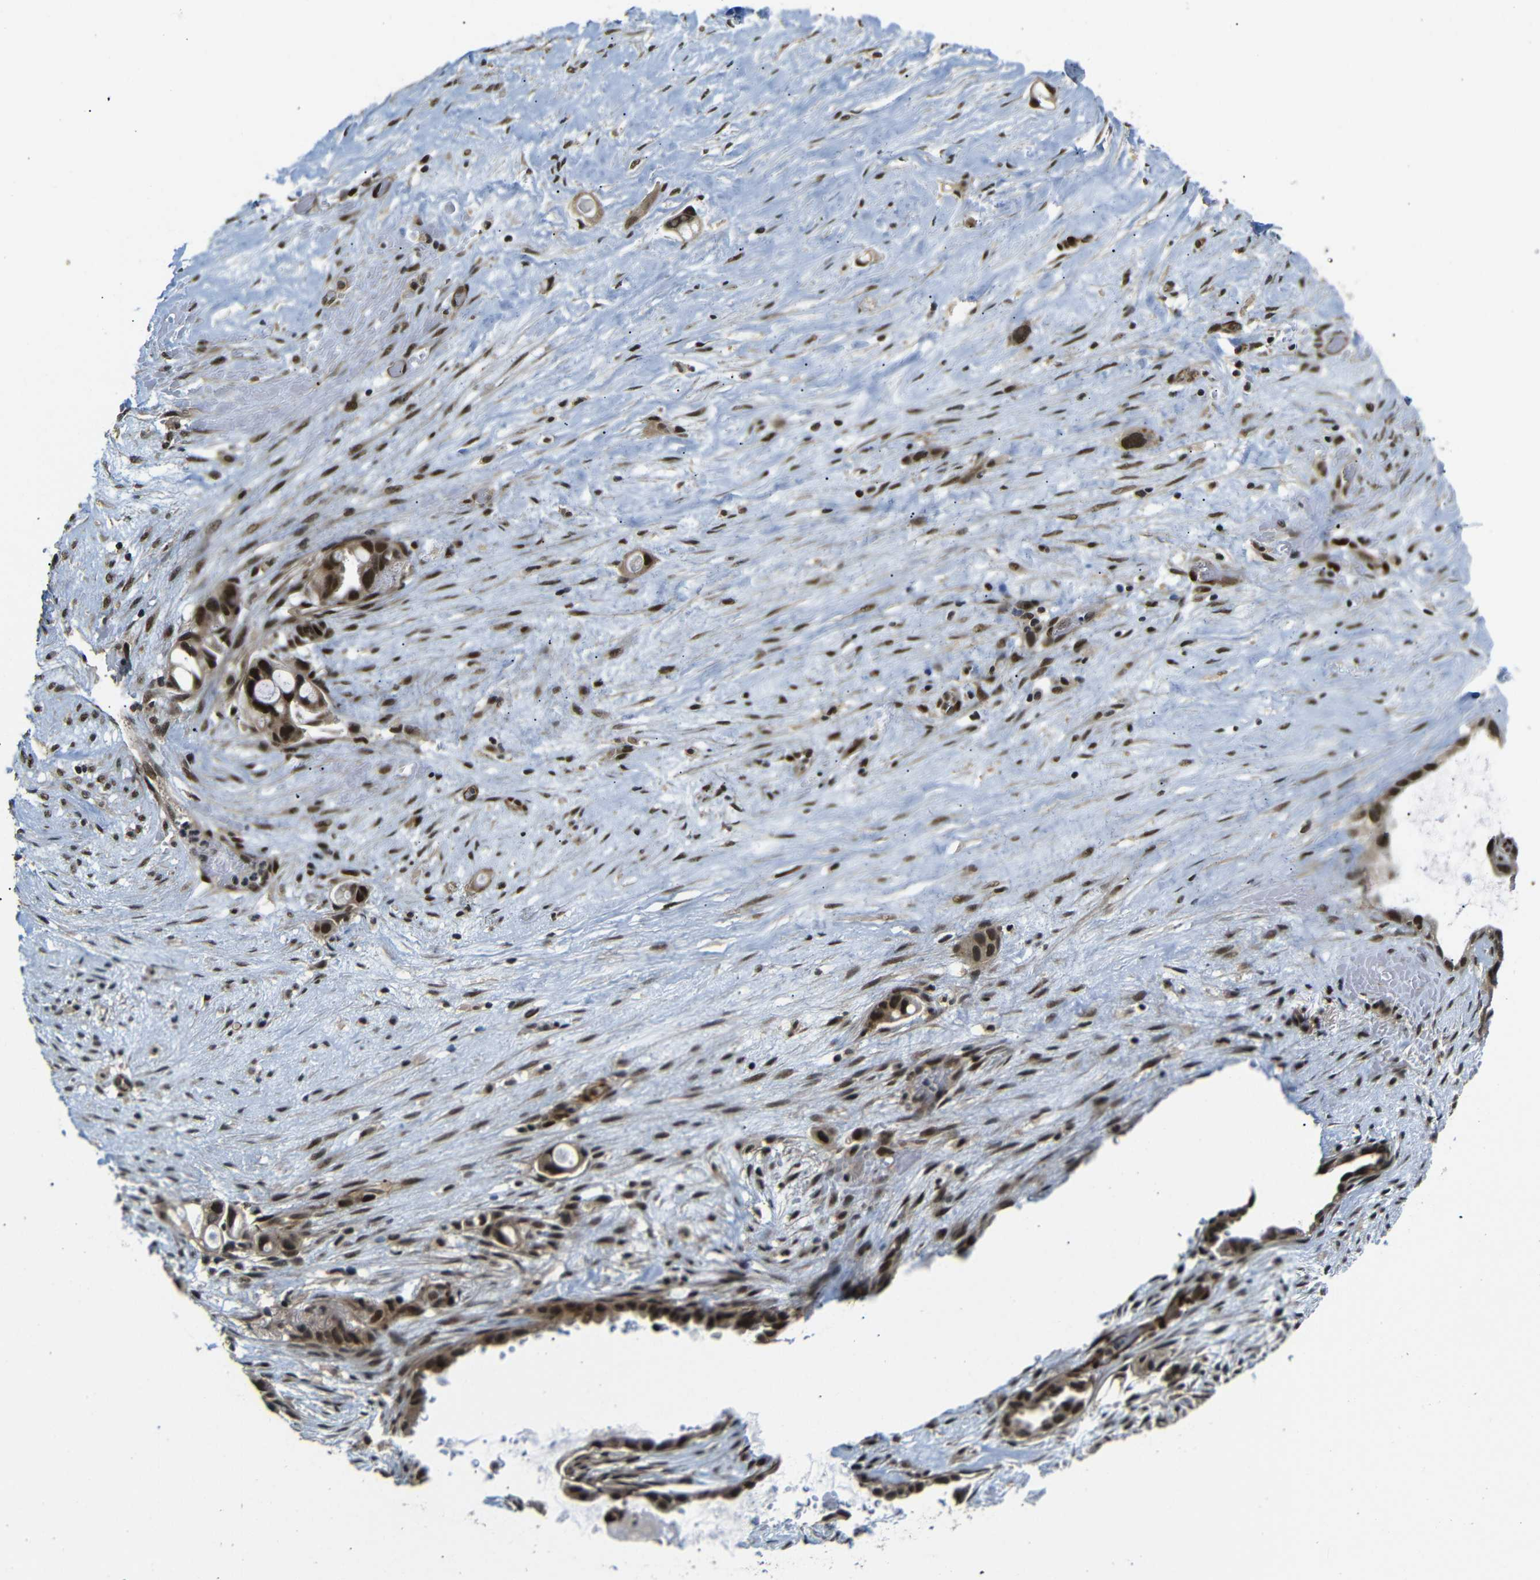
{"staining": {"intensity": "strong", "quantity": ">75%", "location": "cytoplasmic/membranous,nuclear"}, "tissue": "liver cancer", "cell_type": "Tumor cells", "image_type": "cancer", "snomed": [{"axis": "morphology", "description": "Cholangiocarcinoma"}, {"axis": "topography", "description": "Liver"}], "caption": "Immunohistochemical staining of human liver cancer (cholangiocarcinoma) exhibits strong cytoplasmic/membranous and nuclear protein positivity in approximately >75% of tumor cells.", "gene": "TBX2", "patient": {"sex": "female", "age": 65}}